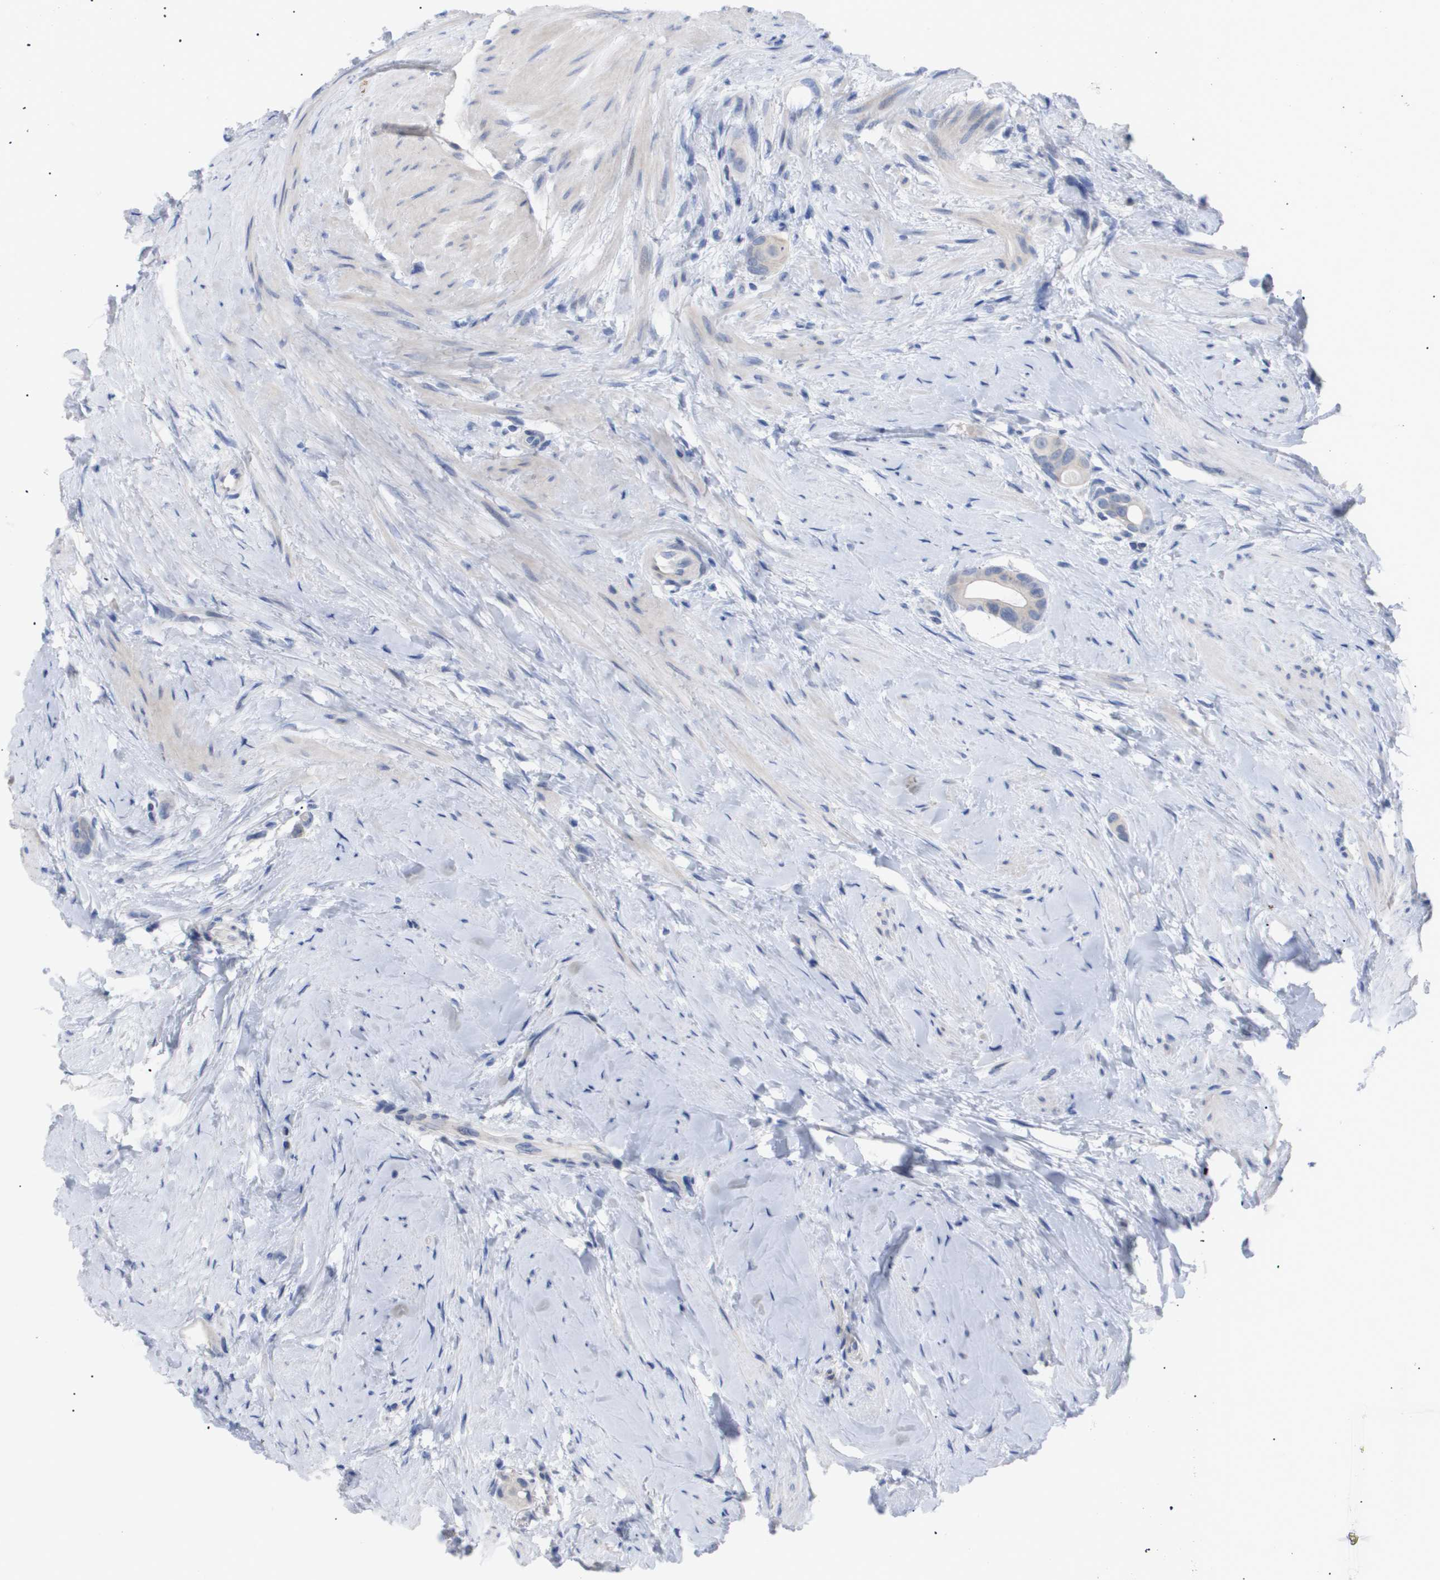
{"staining": {"intensity": "negative", "quantity": "none", "location": "none"}, "tissue": "colorectal cancer", "cell_type": "Tumor cells", "image_type": "cancer", "snomed": [{"axis": "morphology", "description": "Adenocarcinoma, NOS"}, {"axis": "topography", "description": "Rectum"}], "caption": "Tumor cells show no significant positivity in adenocarcinoma (colorectal).", "gene": "CAV3", "patient": {"sex": "male", "age": 51}}